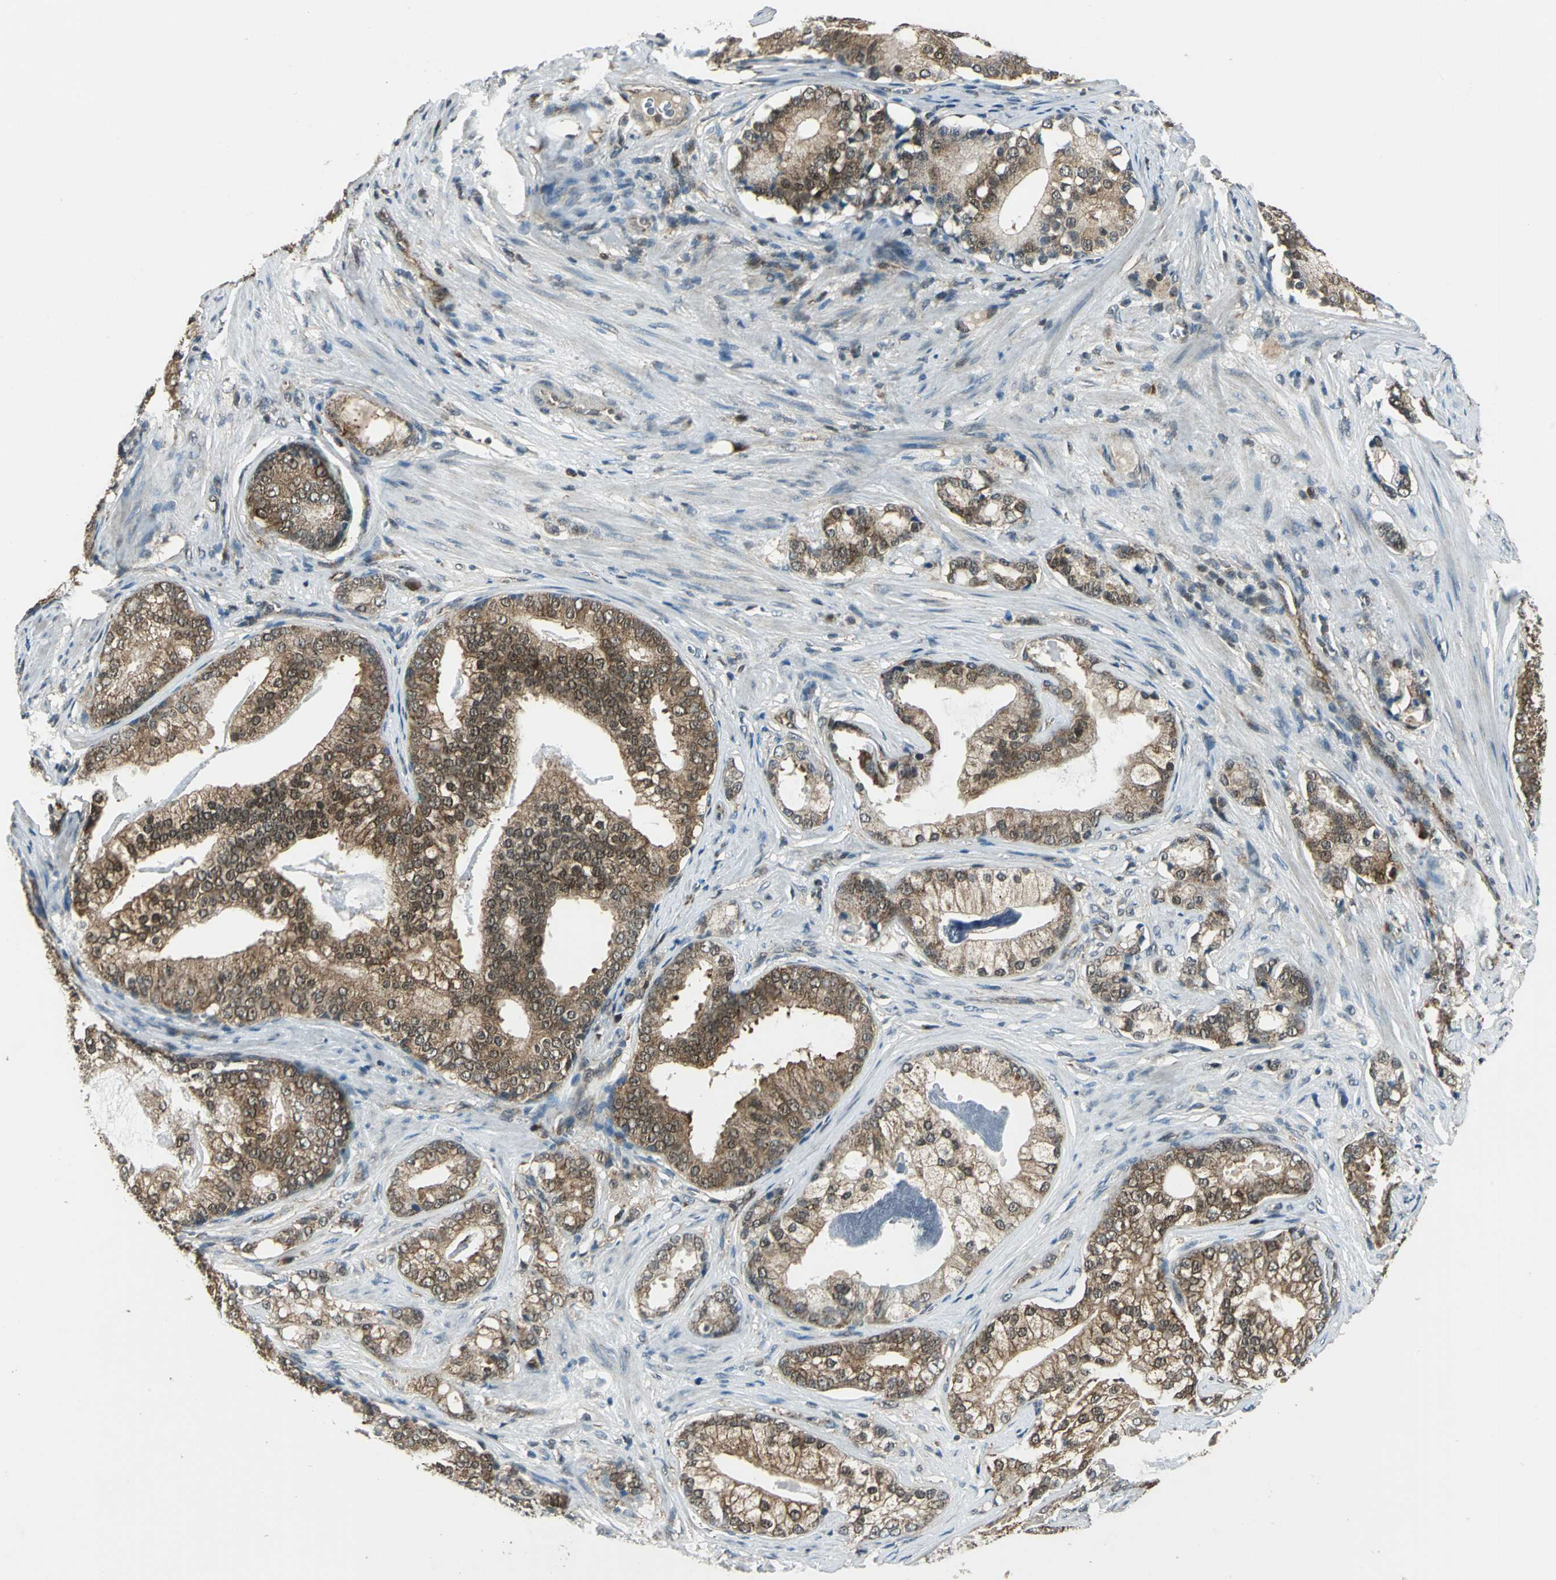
{"staining": {"intensity": "moderate", "quantity": ">75%", "location": "cytoplasmic/membranous,nuclear"}, "tissue": "prostate cancer", "cell_type": "Tumor cells", "image_type": "cancer", "snomed": [{"axis": "morphology", "description": "Adenocarcinoma, Low grade"}, {"axis": "topography", "description": "Prostate"}], "caption": "A micrograph showing moderate cytoplasmic/membranous and nuclear positivity in about >75% of tumor cells in prostate cancer (low-grade adenocarcinoma), as visualized by brown immunohistochemical staining.", "gene": "NUDT2", "patient": {"sex": "male", "age": 58}}